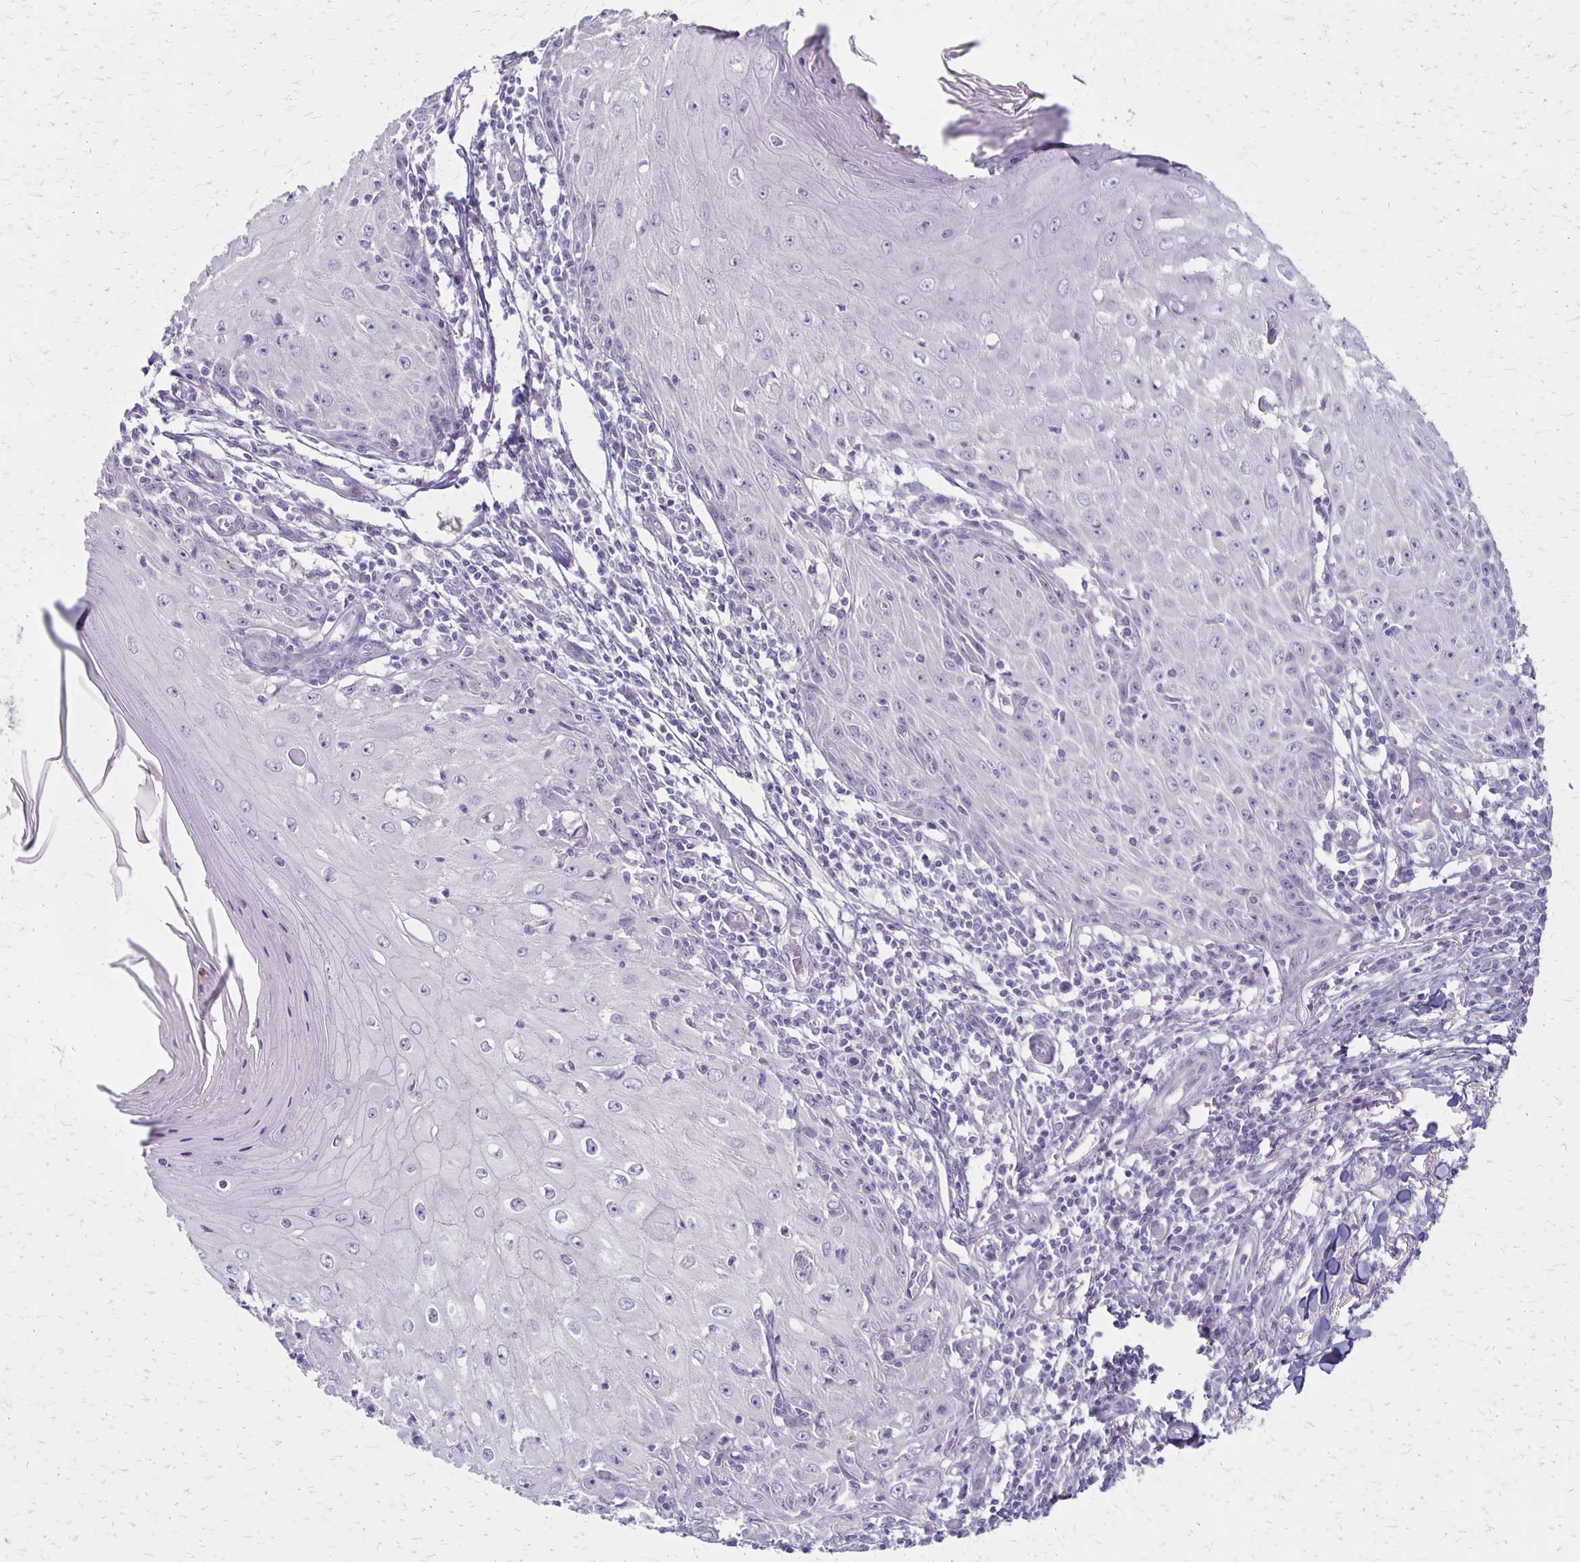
{"staining": {"intensity": "negative", "quantity": "none", "location": "none"}, "tissue": "skin cancer", "cell_type": "Tumor cells", "image_type": "cancer", "snomed": [{"axis": "morphology", "description": "Squamous cell carcinoma, NOS"}, {"axis": "topography", "description": "Skin"}], "caption": "Human squamous cell carcinoma (skin) stained for a protein using IHC displays no positivity in tumor cells.", "gene": "HOMER1", "patient": {"sex": "female", "age": 73}}